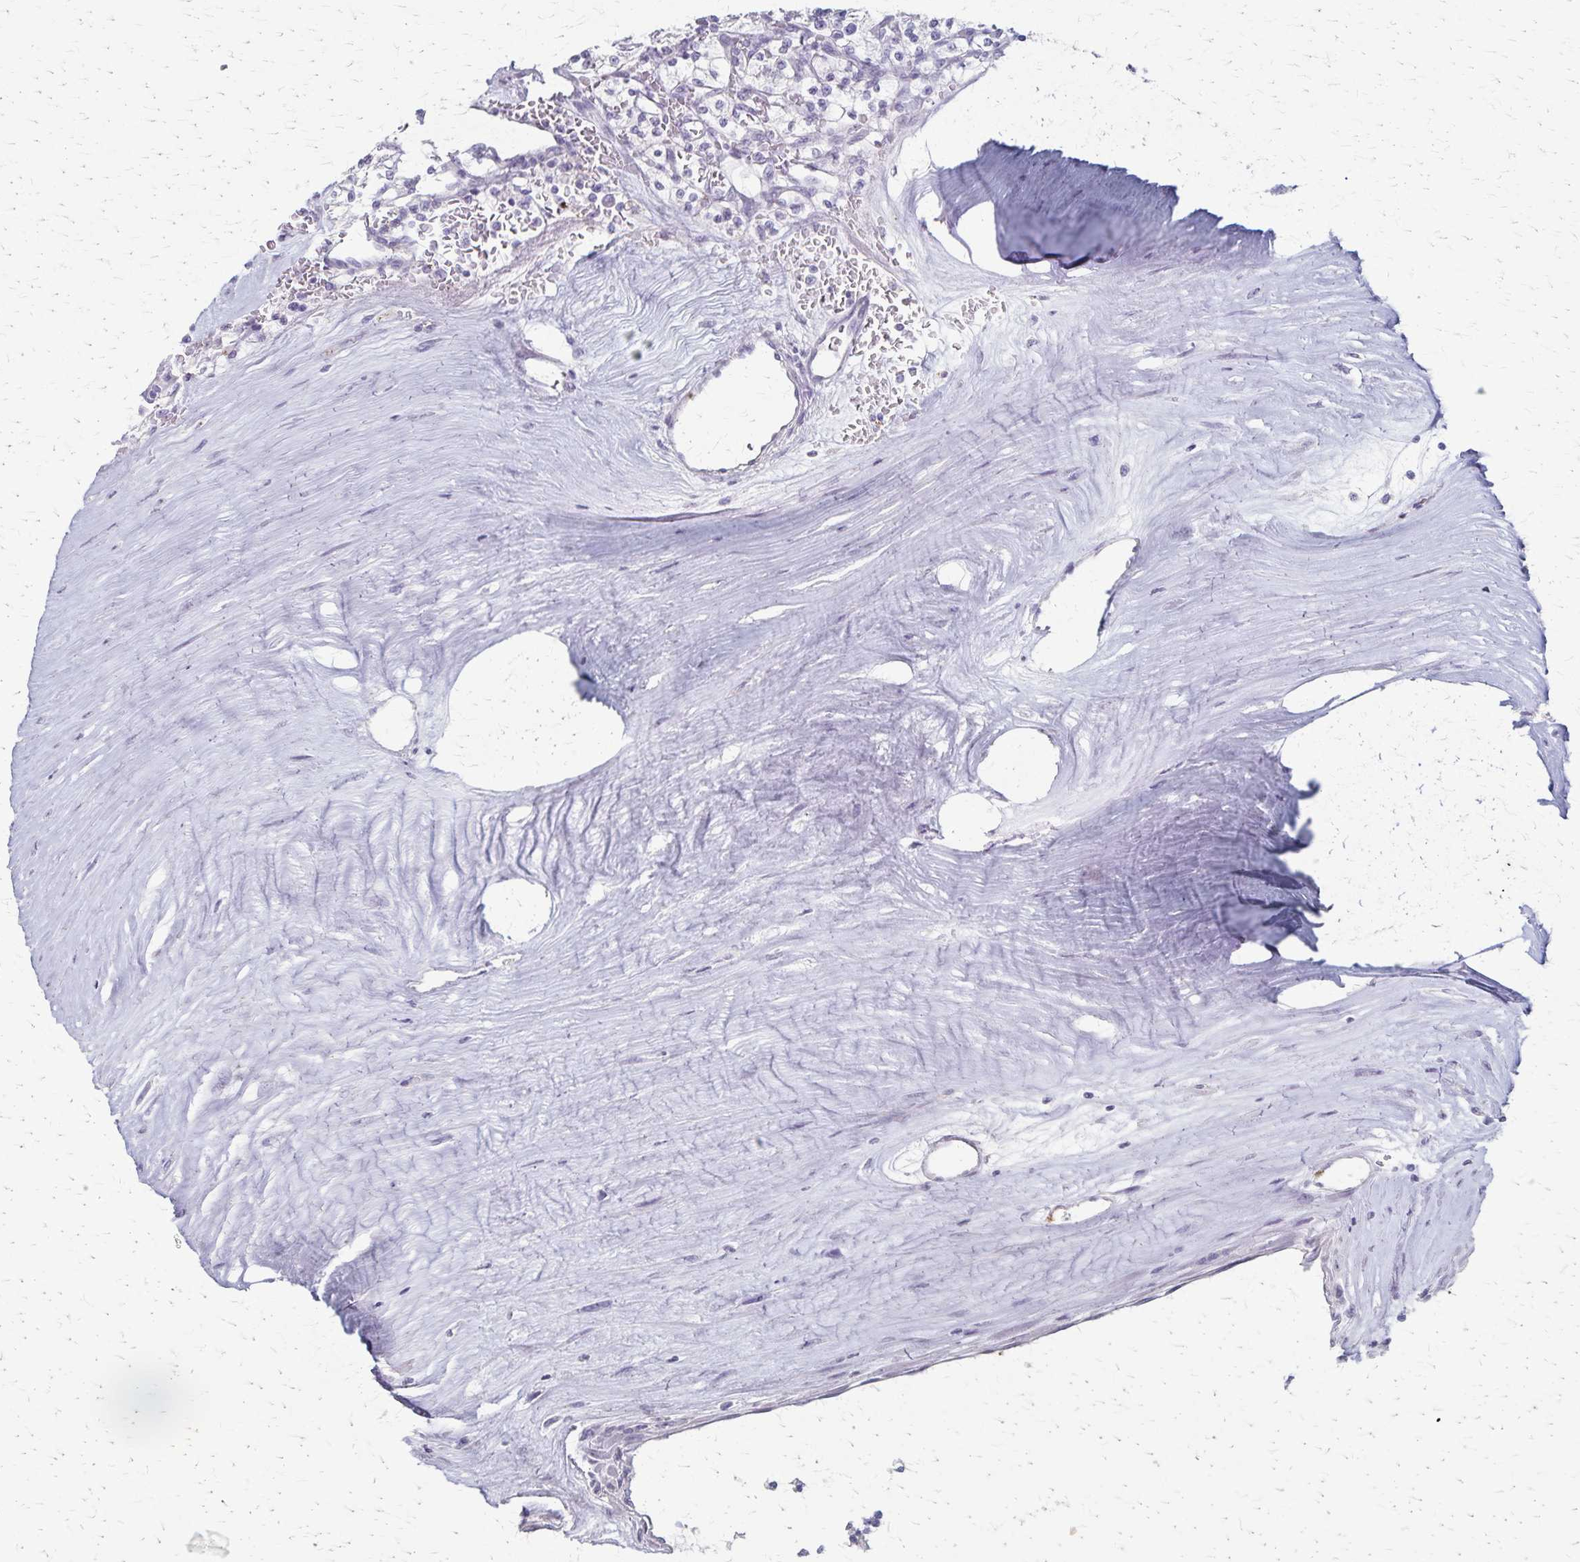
{"staining": {"intensity": "negative", "quantity": "none", "location": "none"}, "tissue": "renal cancer", "cell_type": "Tumor cells", "image_type": "cancer", "snomed": [{"axis": "morphology", "description": "Adenocarcinoma, NOS"}, {"axis": "topography", "description": "Kidney"}], "caption": "Tumor cells show no significant expression in adenocarcinoma (renal).", "gene": "RASL10B", "patient": {"sex": "female", "age": 64}}